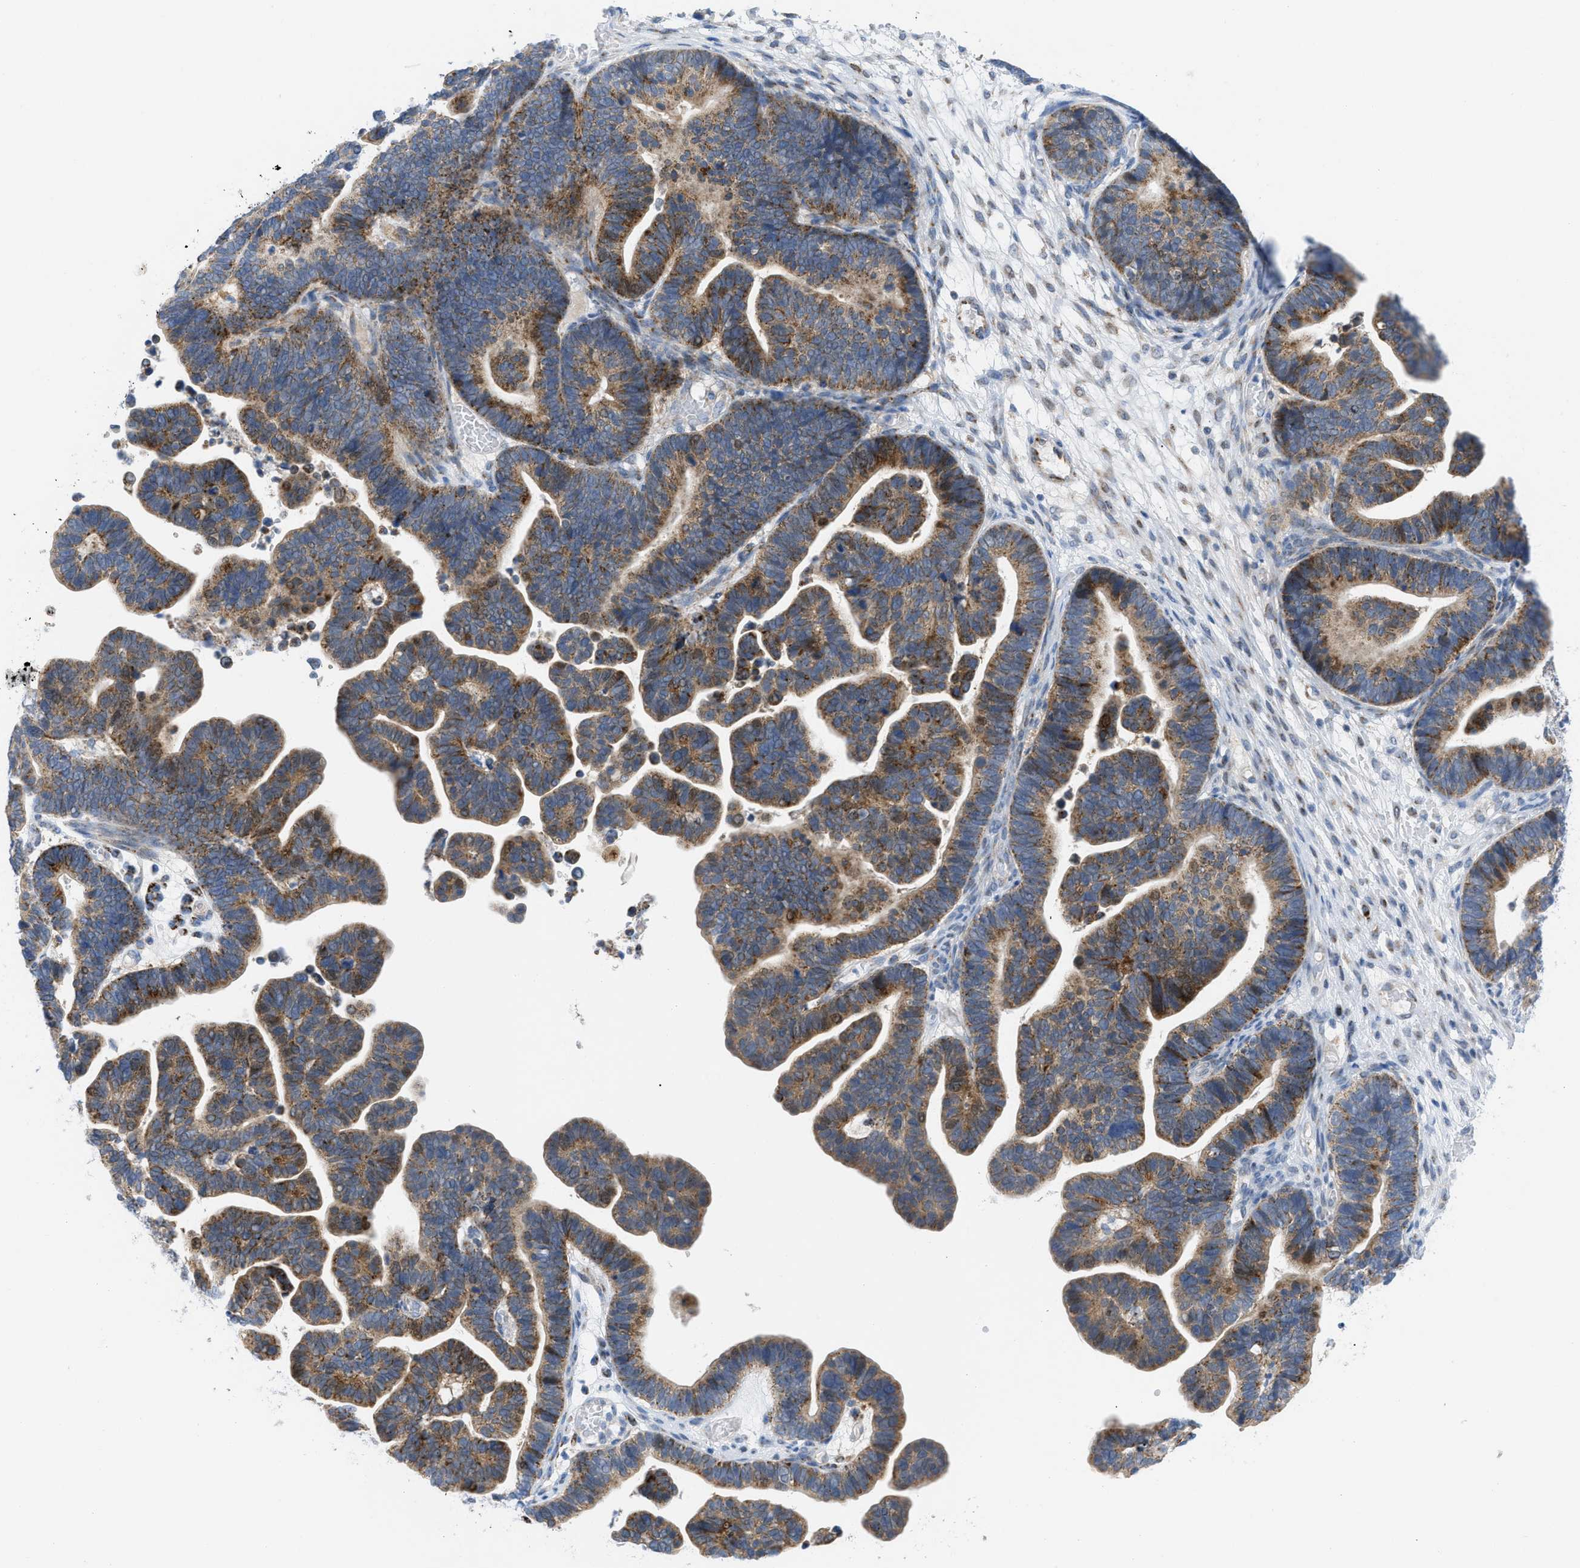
{"staining": {"intensity": "moderate", "quantity": ">75%", "location": "cytoplasmic/membranous"}, "tissue": "ovarian cancer", "cell_type": "Tumor cells", "image_type": "cancer", "snomed": [{"axis": "morphology", "description": "Cystadenocarcinoma, serous, NOS"}, {"axis": "topography", "description": "Ovary"}], "caption": "High-magnification brightfield microscopy of ovarian cancer stained with DAB (brown) and counterstained with hematoxylin (blue). tumor cells exhibit moderate cytoplasmic/membranous positivity is appreciated in about>75% of cells.", "gene": "RBBP9", "patient": {"sex": "female", "age": 56}}